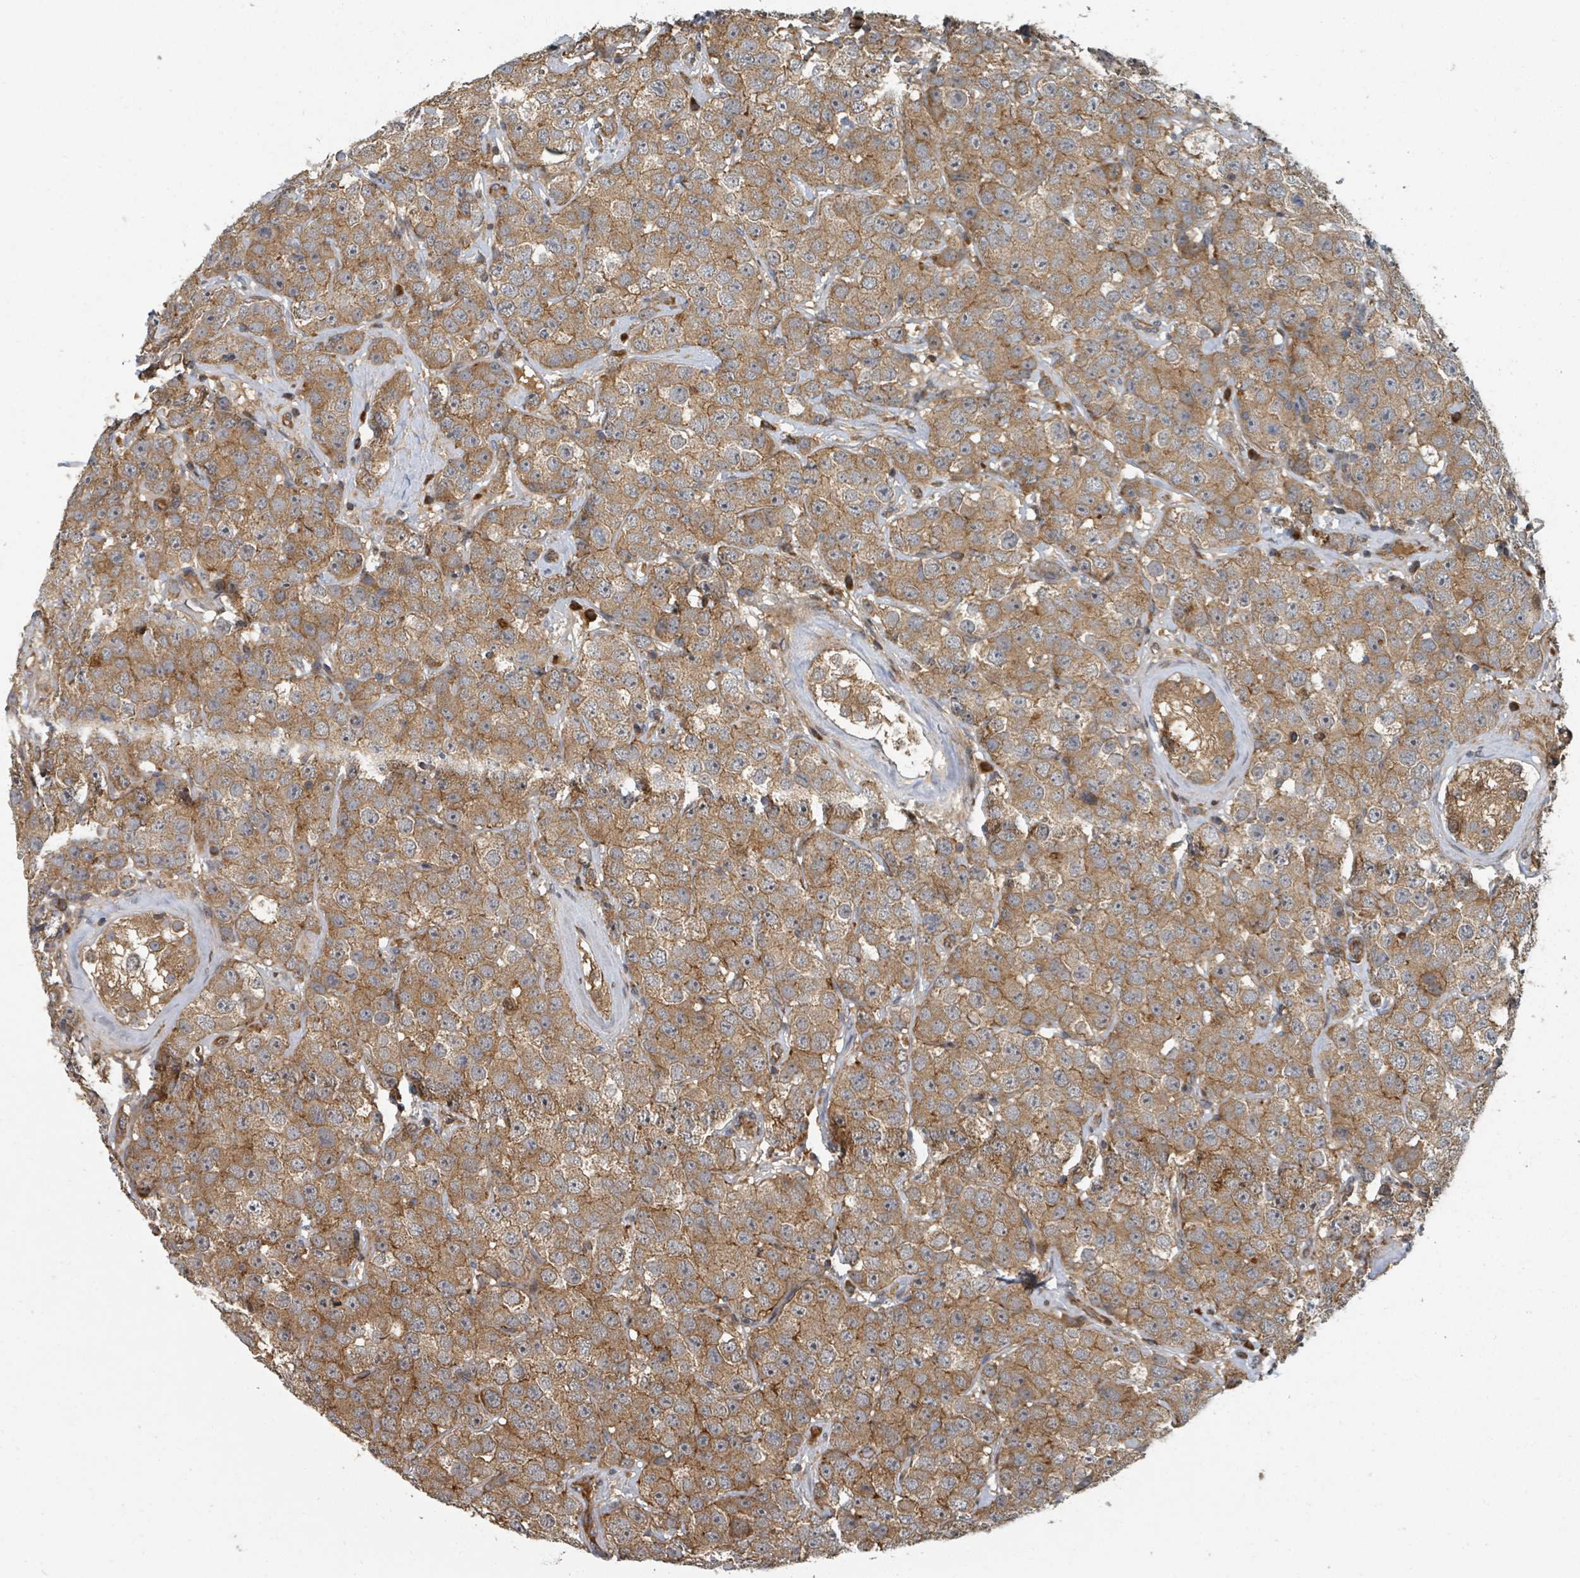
{"staining": {"intensity": "moderate", "quantity": ">75%", "location": "cytoplasmic/membranous"}, "tissue": "testis cancer", "cell_type": "Tumor cells", "image_type": "cancer", "snomed": [{"axis": "morphology", "description": "Seminoma, NOS"}, {"axis": "topography", "description": "Testis"}], "caption": "A histopathology image of testis seminoma stained for a protein reveals moderate cytoplasmic/membranous brown staining in tumor cells.", "gene": "DPM1", "patient": {"sex": "male", "age": 28}}